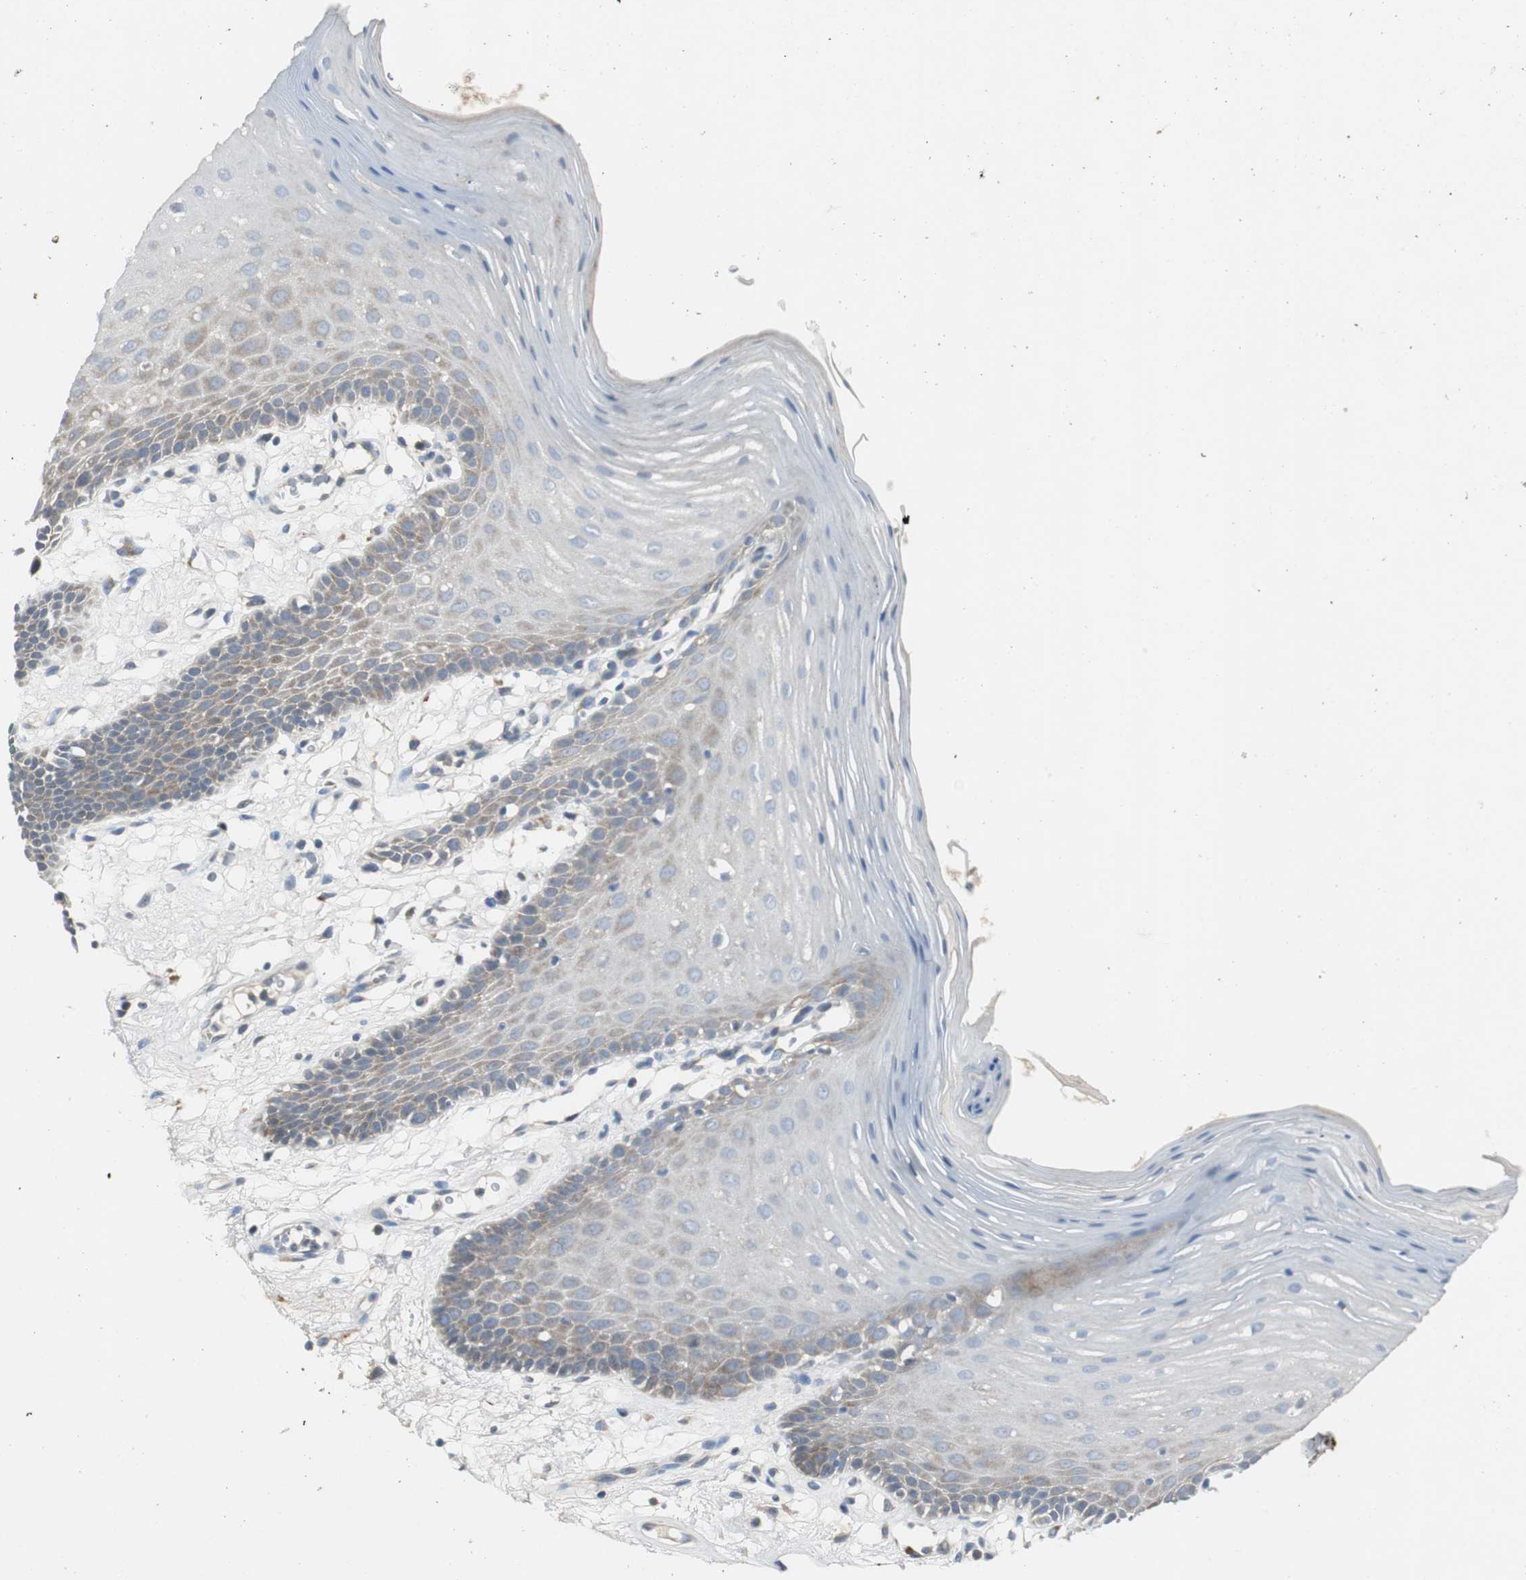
{"staining": {"intensity": "weak", "quantity": "<25%", "location": "cytoplasmic/membranous"}, "tissue": "oral mucosa", "cell_type": "Squamous epithelial cells", "image_type": "normal", "snomed": [{"axis": "morphology", "description": "Normal tissue, NOS"}, {"axis": "morphology", "description": "Squamous cell carcinoma, NOS"}, {"axis": "topography", "description": "Skeletal muscle"}, {"axis": "topography", "description": "Oral tissue"}, {"axis": "topography", "description": "Head-Neck"}], "caption": "Immunohistochemistry (IHC) photomicrograph of unremarkable human oral mucosa stained for a protein (brown), which reveals no staining in squamous epithelial cells.", "gene": "MYT1", "patient": {"sex": "male", "age": 71}}